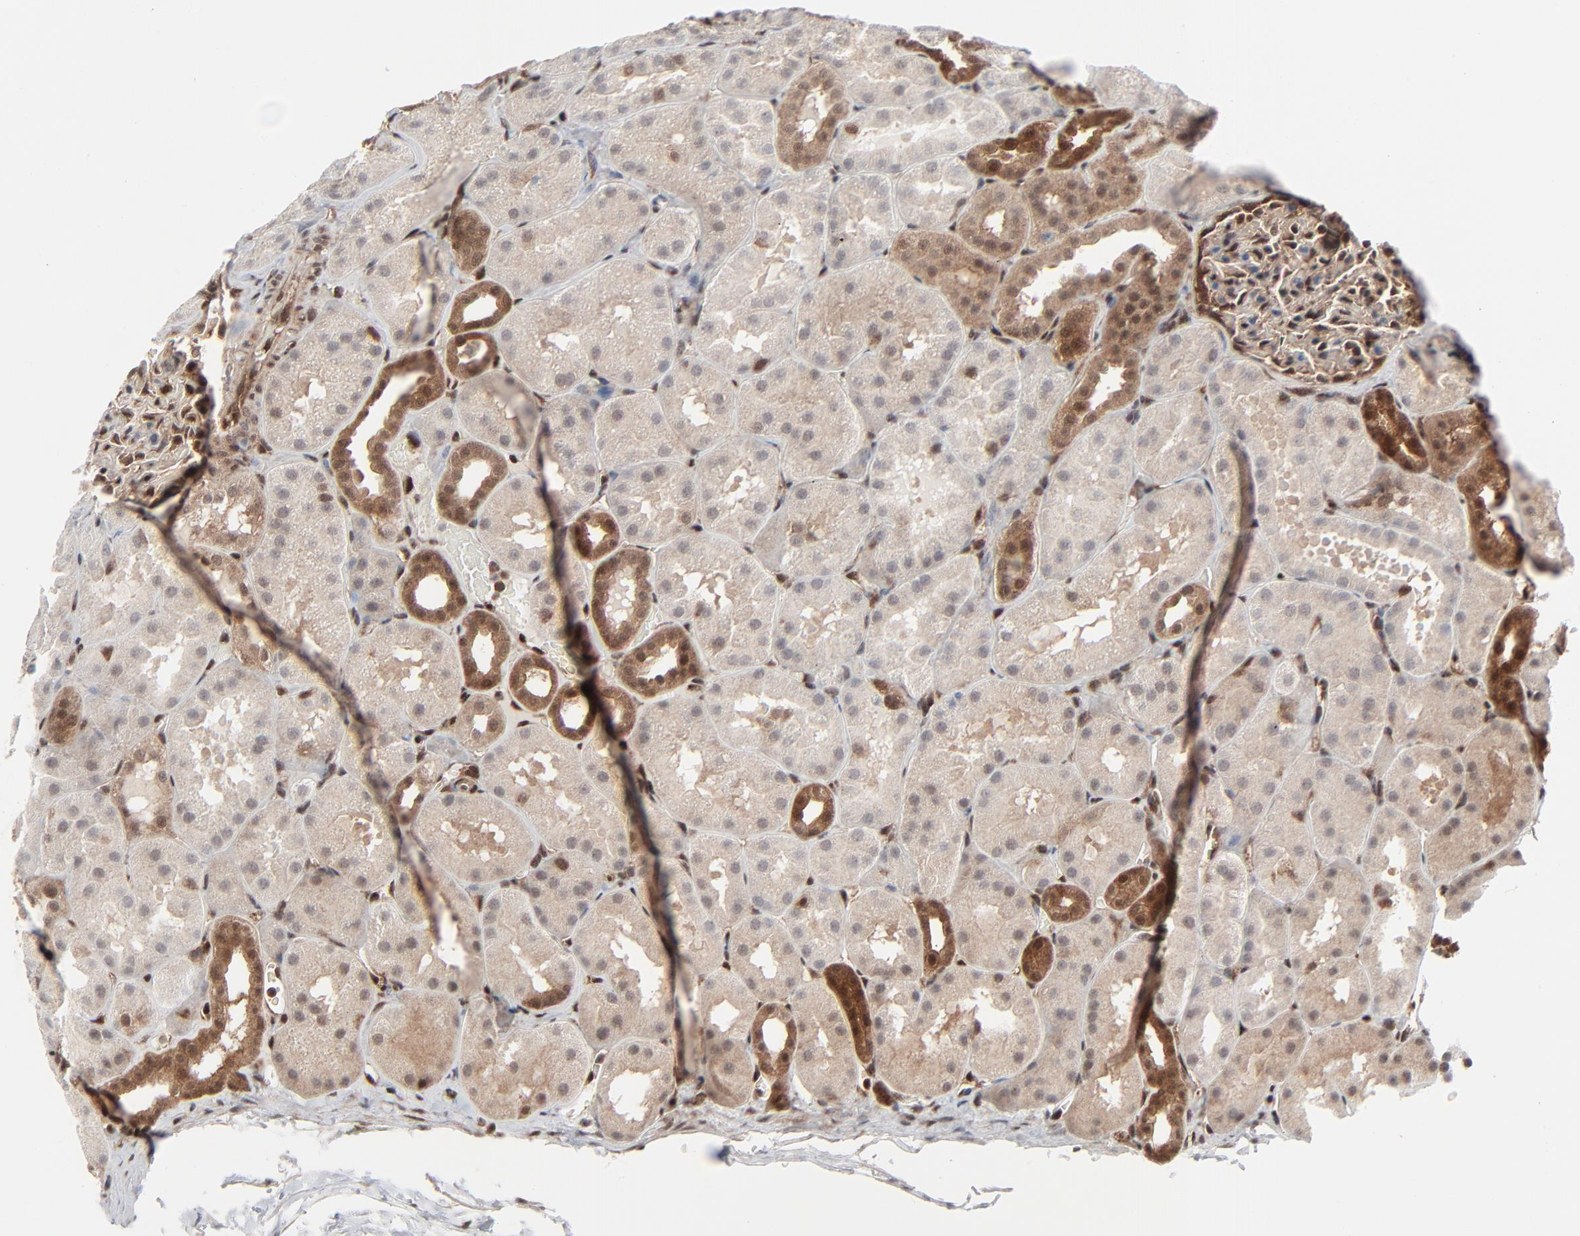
{"staining": {"intensity": "moderate", "quantity": "25%-75%", "location": "cytoplasmic/membranous,nuclear"}, "tissue": "kidney", "cell_type": "Cells in glomeruli", "image_type": "normal", "snomed": [{"axis": "morphology", "description": "Normal tissue, NOS"}, {"axis": "topography", "description": "Kidney"}], "caption": "Immunohistochemistry (IHC) of benign kidney exhibits medium levels of moderate cytoplasmic/membranous,nuclear positivity in about 25%-75% of cells in glomeruli.", "gene": "AKT1", "patient": {"sex": "male", "age": 28}}